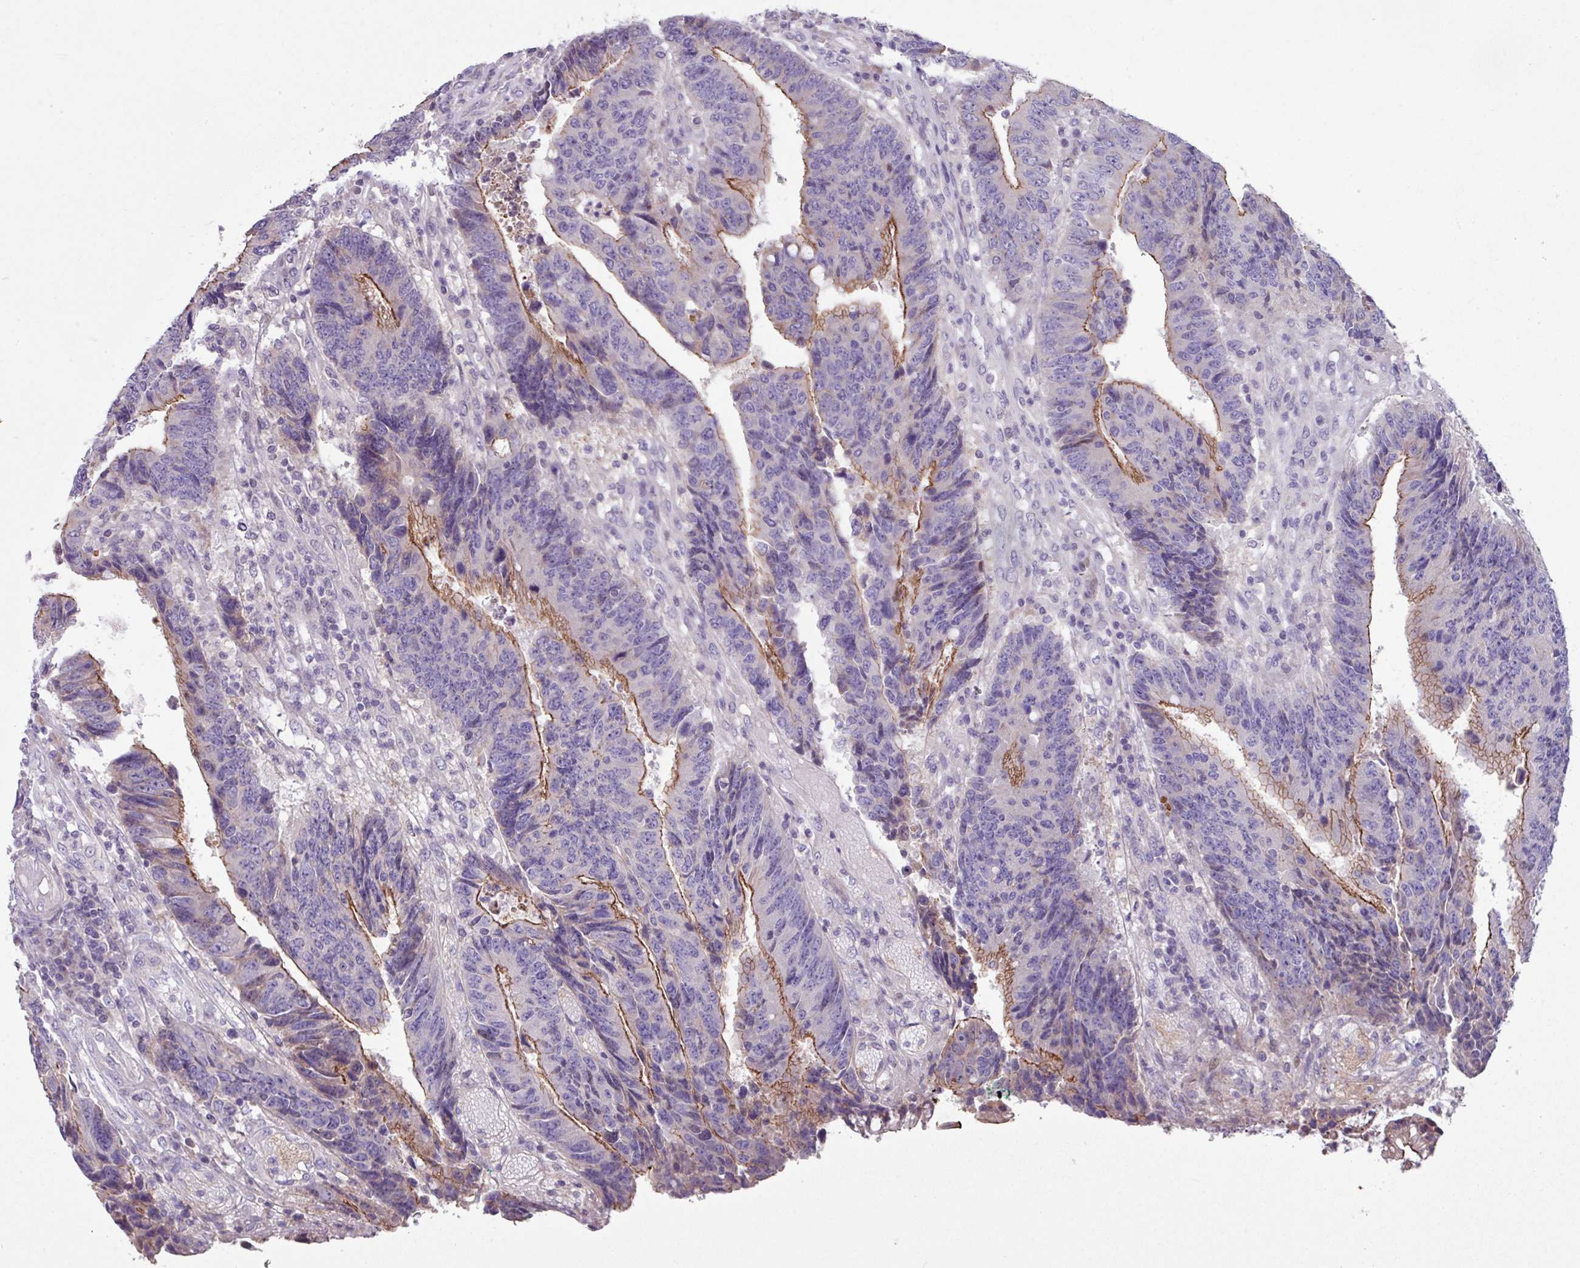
{"staining": {"intensity": "moderate", "quantity": "25%-75%", "location": "cytoplasmic/membranous"}, "tissue": "colorectal cancer", "cell_type": "Tumor cells", "image_type": "cancer", "snomed": [{"axis": "morphology", "description": "Adenocarcinoma, NOS"}, {"axis": "topography", "description": "Rectum"}], "caption": "Human colorectal cancer (adenocarcinoma) stained for a protein (brown) shows moderate cytoplasmic/membranous positive positivity in about 25%-75% of tumor cells.", "gene": "IQCJ", "patient": {"sex": "male", "age": 84}}